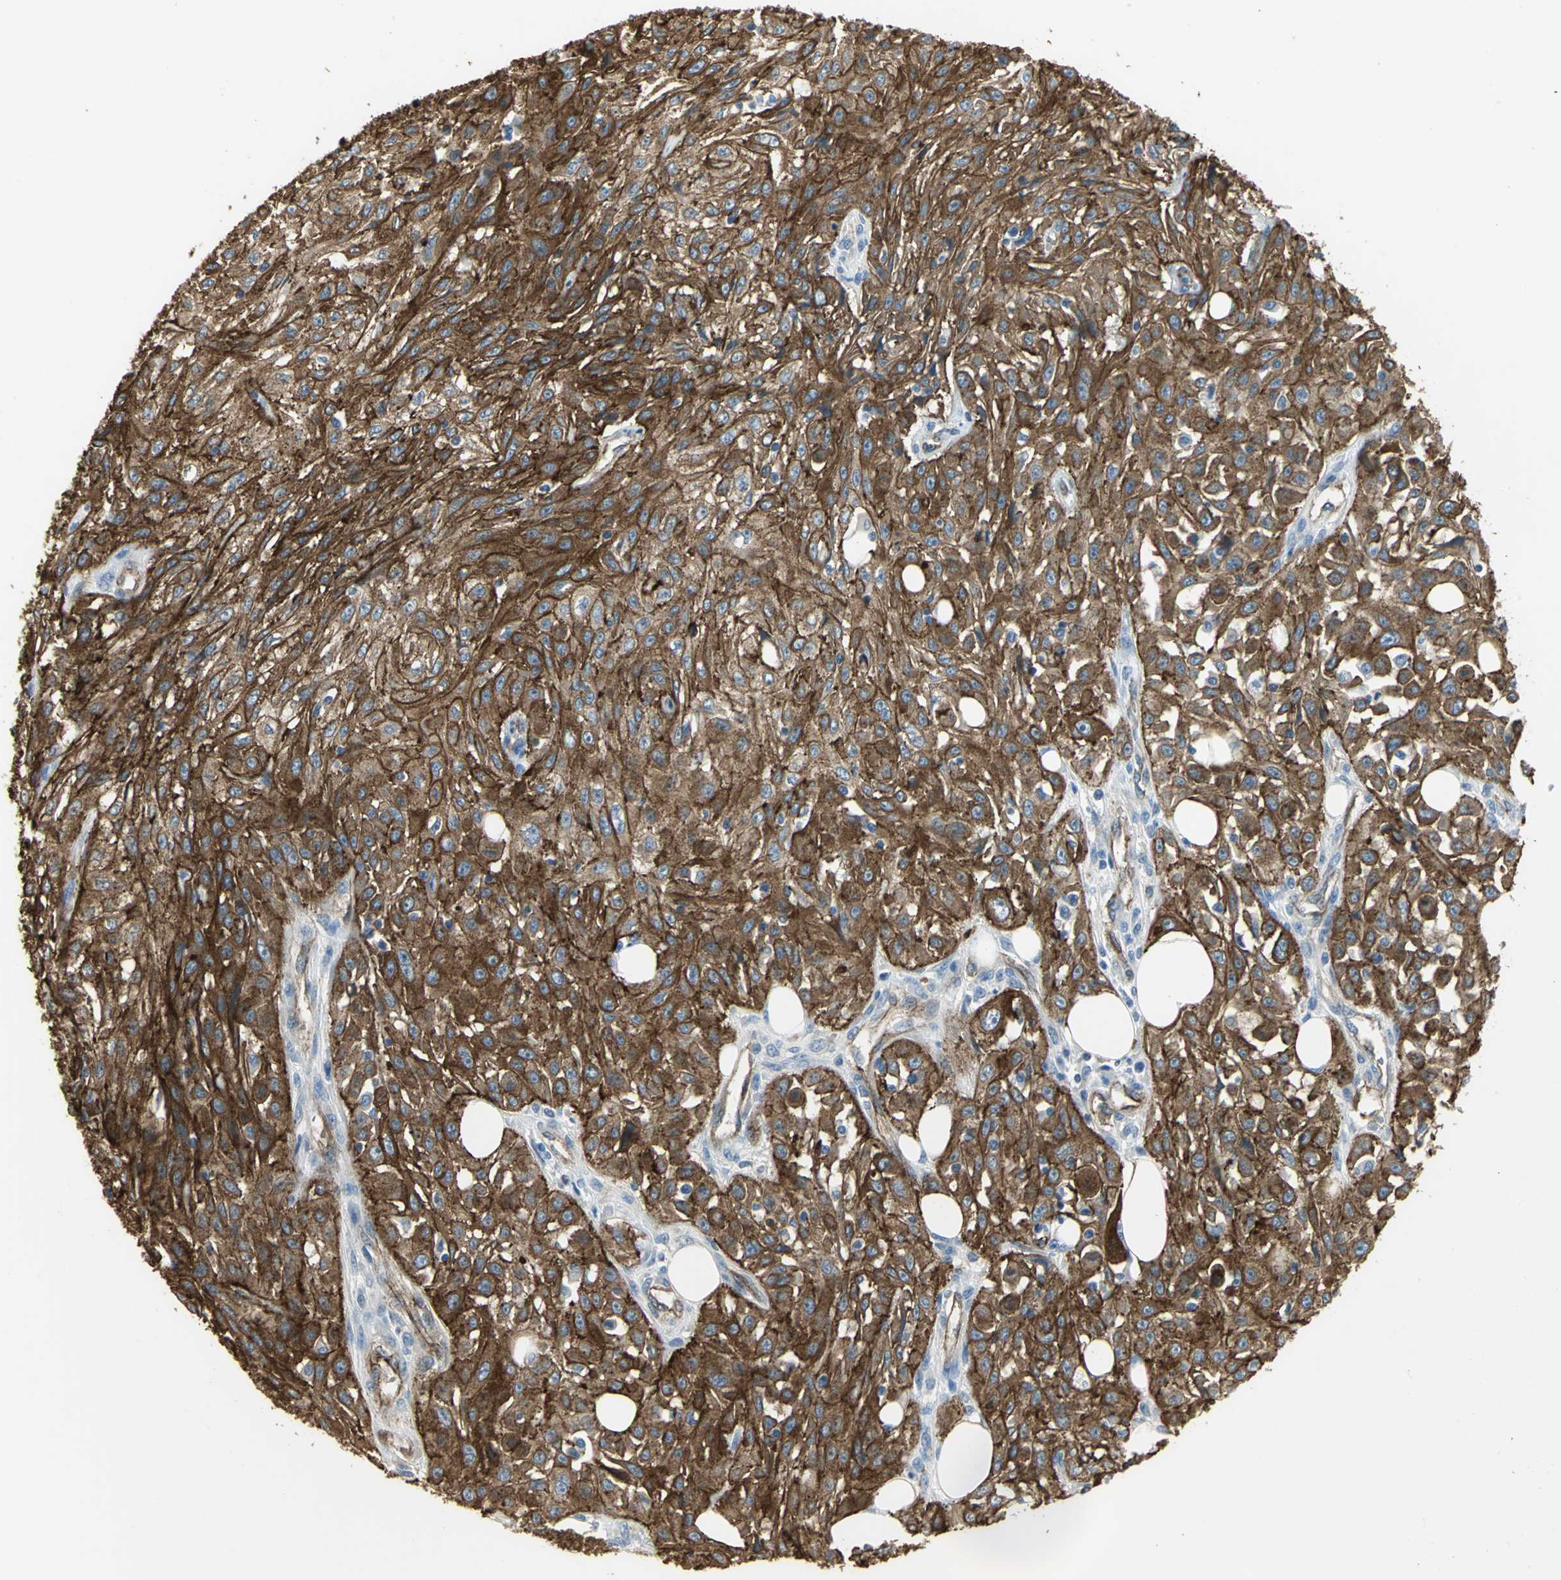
{"staining": {"intensity": "strong", "quantity": ">75%", "location": "cytoplasmic/membranous"}, "tissue": "skin cancer", "cell_type": "Tumor cells", "image_type": "cancer", "snomed": [{"axis": "morphology", "description": "Squamous cell carcinoma, NOS"}, {"axis": "topography", "description": "Skin"}], "caption": "Brown immunohistochemical staining in human skin cancer (squamous cell carcinoma) shows strong cytoplasmic/membranous staining in about >75% of tumor cells.", "gene": "FLNB", "patient": {"sex": "male", "age": 75}}